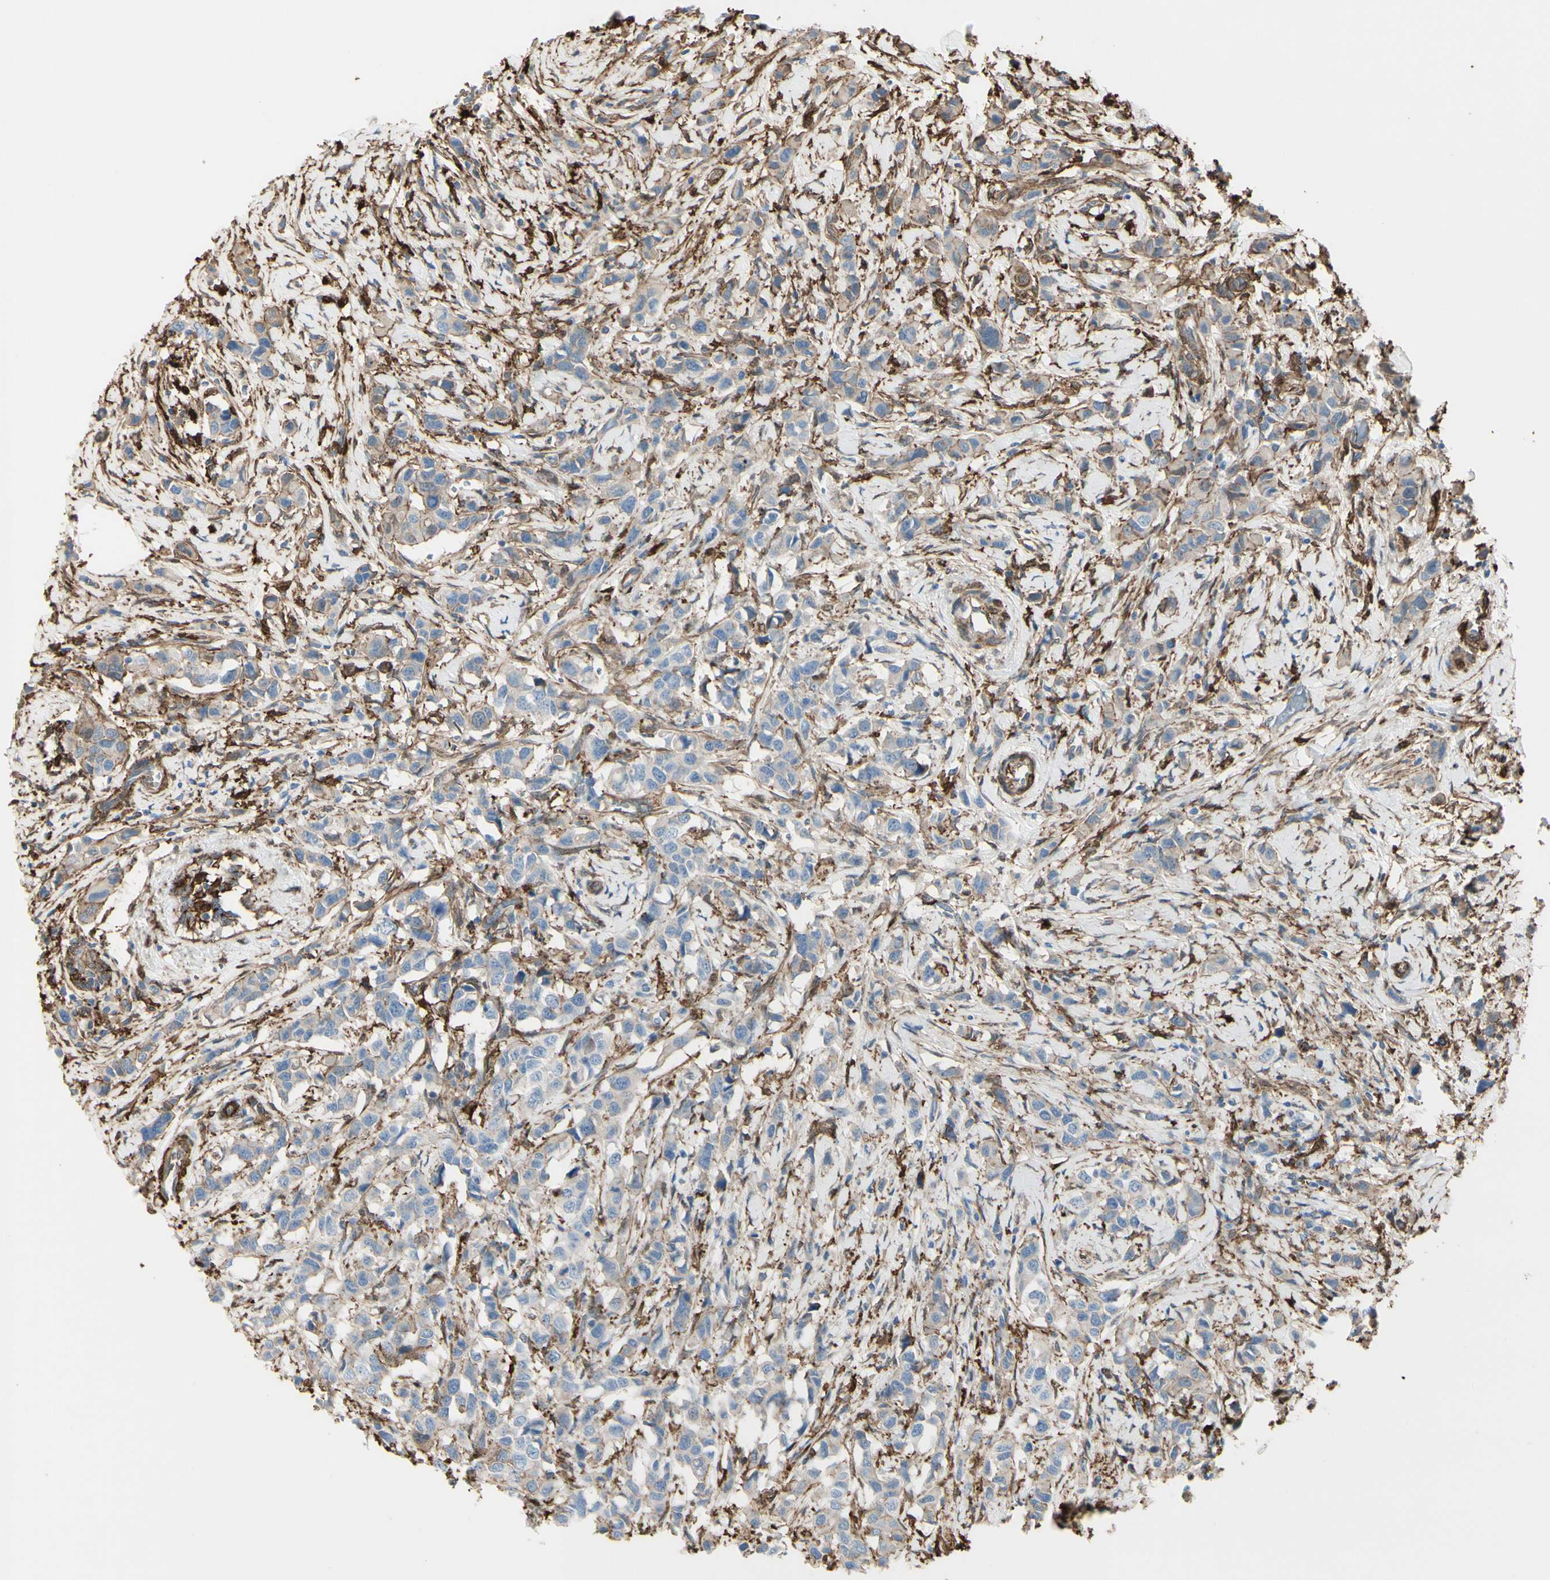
{"staining": {"intensity": "weak", "quantity": ">75%", "location": "cytoplasmic/membranous"}, "tissue": "breast cancer", "cell_type": "Tumor cells", "image_type": "cancer", "snomed": [{"axis": "morphology", "description": "Normal tissue, NOS"}, {"axis": "morphology", "description": "Duct carcinoma"}, {"axis": "topography", "description": "Breast"}], "caption": "The histopathology image exhibits immunohistochemical staining of breast cancer (intraductal carcinoma). There is weak cytoplasmic/membranous staining is identified in approximately >75% of tumor cells.", "gene": "GSN", "patient": {"sex": "female", "age": 50}}